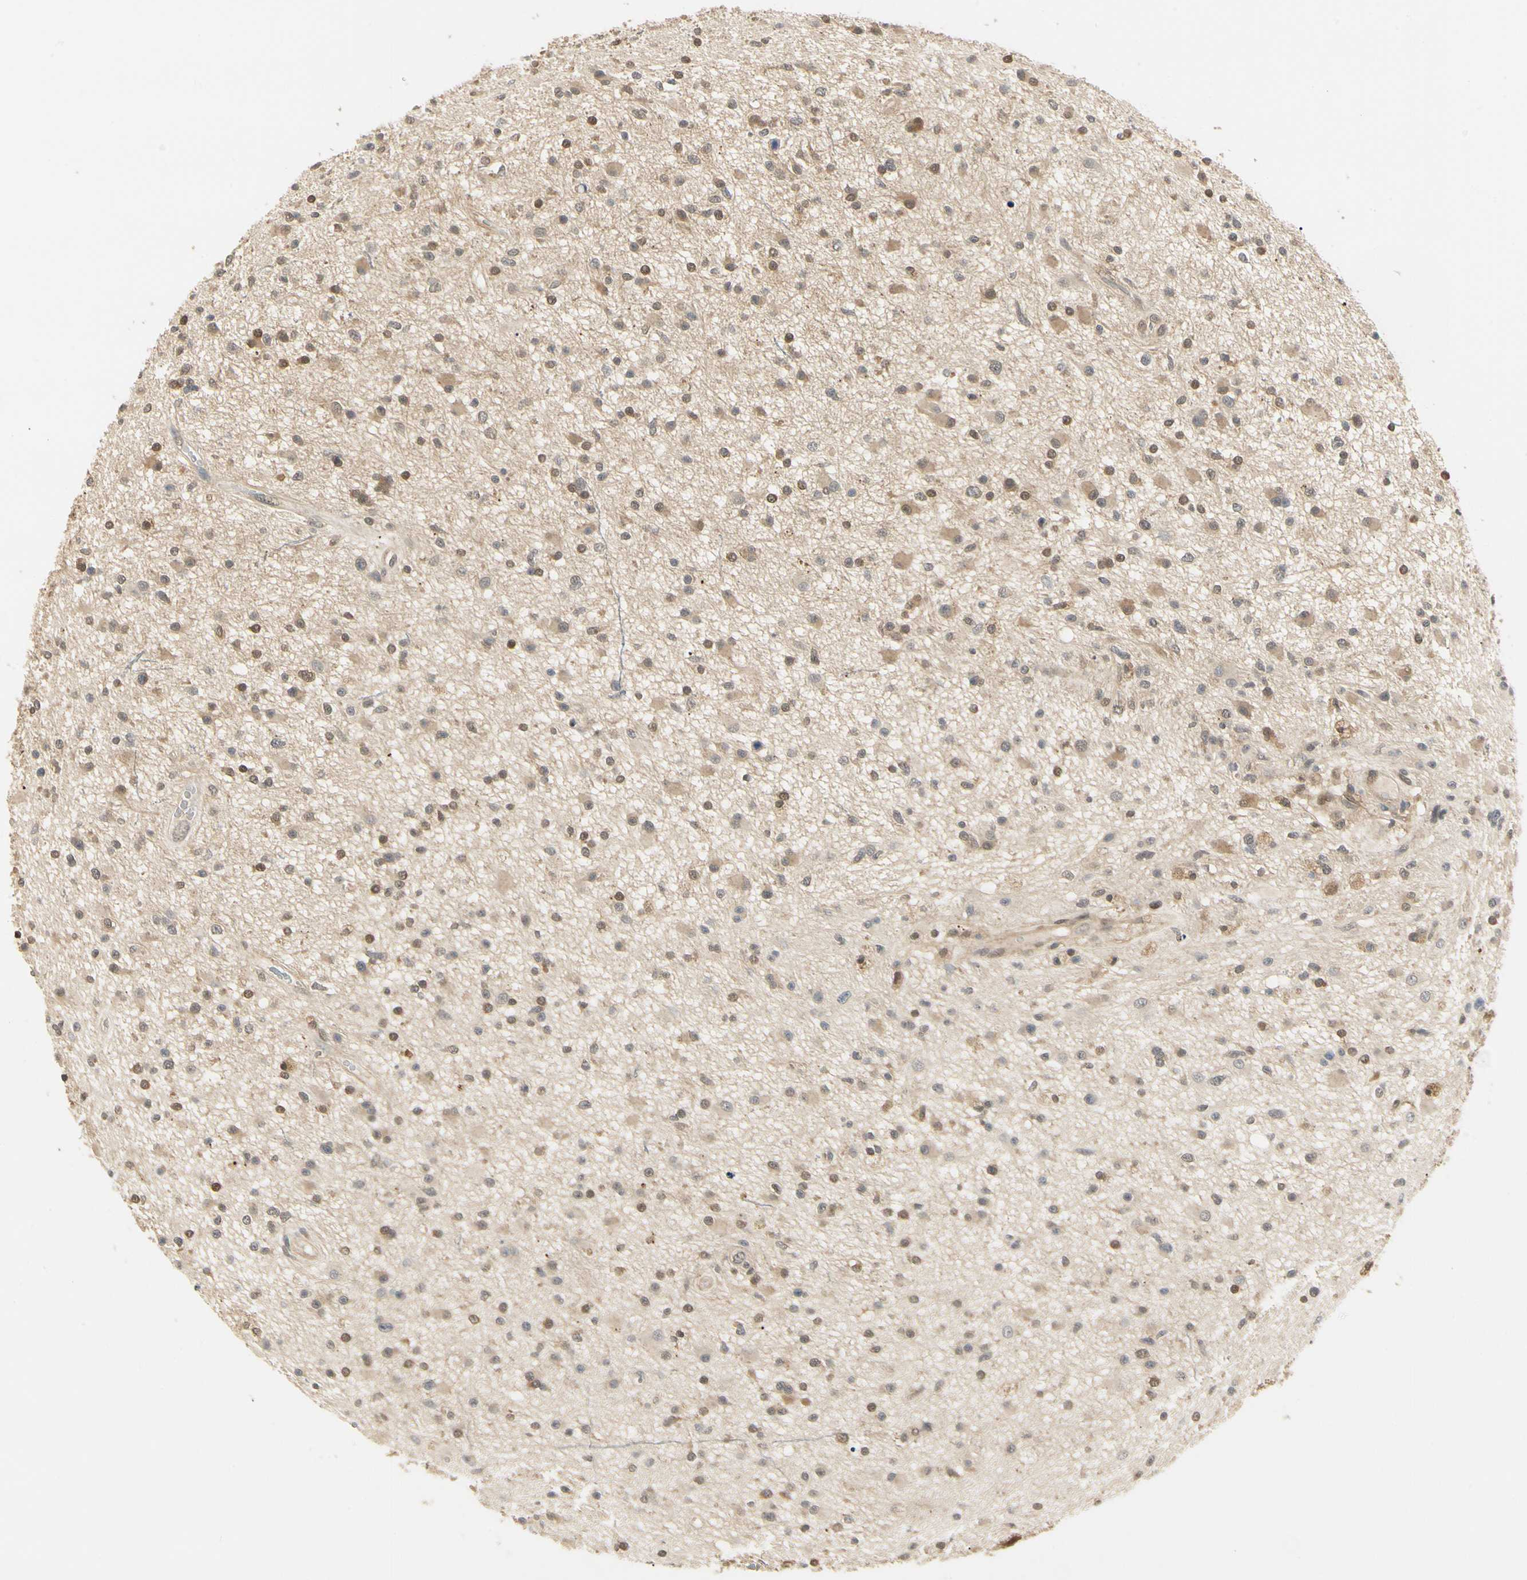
{"staining": {"intensity": "weak", "quantity": ">75%", "location": "cytoplasmic/membranous,nuclear"}, "tissue": "glioma", "cell_type": "Tumor cells", "image_type": "cancer", "snomed": [{"axis": "morphology", "description": "Glioma, malignant, High grade"}, {"axis": "topography", "description": "Brain"}], "caption": "A photomicrograph showing weak cytoplasmic/membranous and nuclear expression in about >75% of tumor cells in malignant high-grade glioma, as visualized by brown immunohistochemical staining.", "gene": "UBE2Z", "patient": {"sex": "male", "age": 33}}